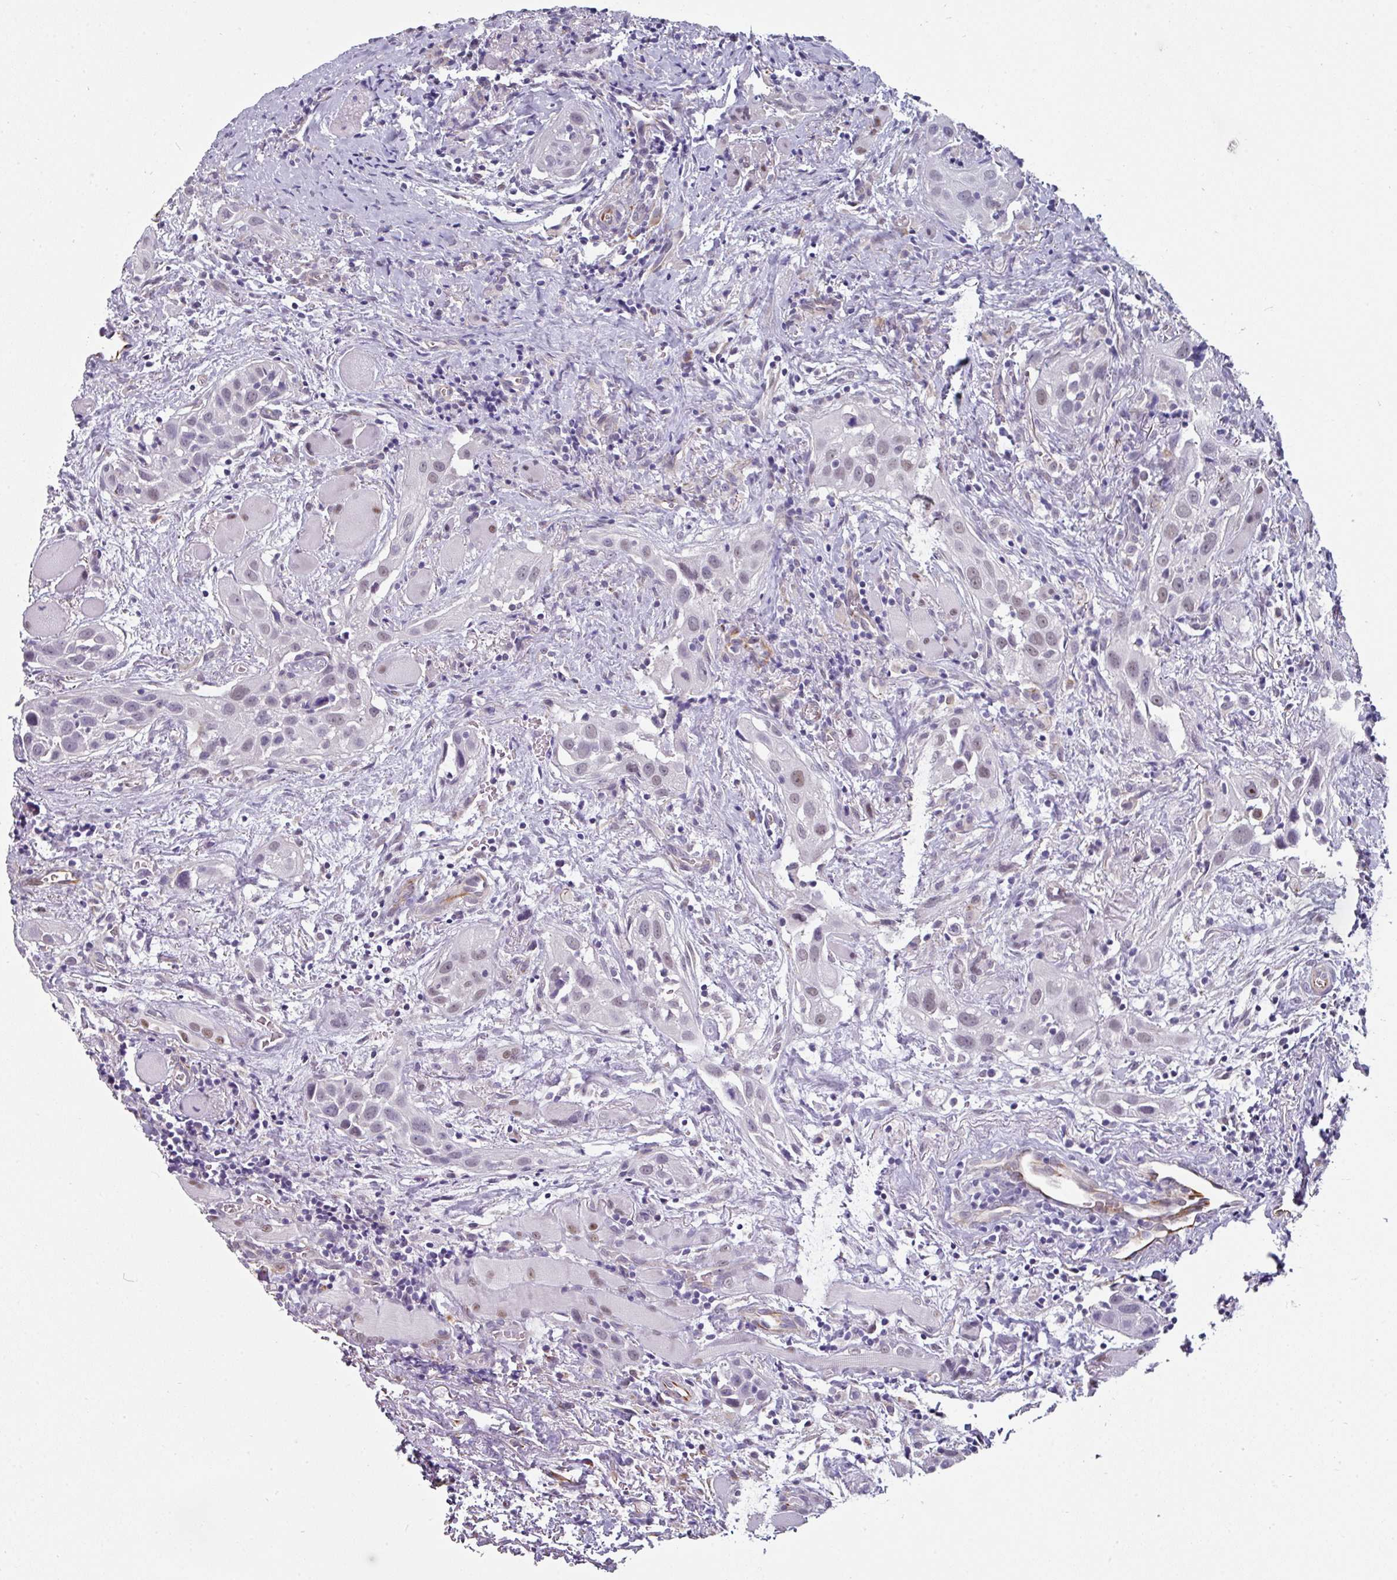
{"staining": {"intensity": "weak", "quantity": "<25%", "location": "nuclear"}, "tissue": "head and neck cancer", "cell_type": "Tumor cells", "image_type": "cancer", "snomed": [{"axis": "morphology", "description": "Squamous cell carcinoma, NOS"}, {"axis": "topography", "description": "Oral tissue"}, {"axis": "topography", "description": "Head-Neck"}], "caption": "Tumor cells show no significant protein staining in head and neck cancer (squamous cell carcinoma).", "gene": "EYA3", "patient": {"sex": "female", "age": 50}}